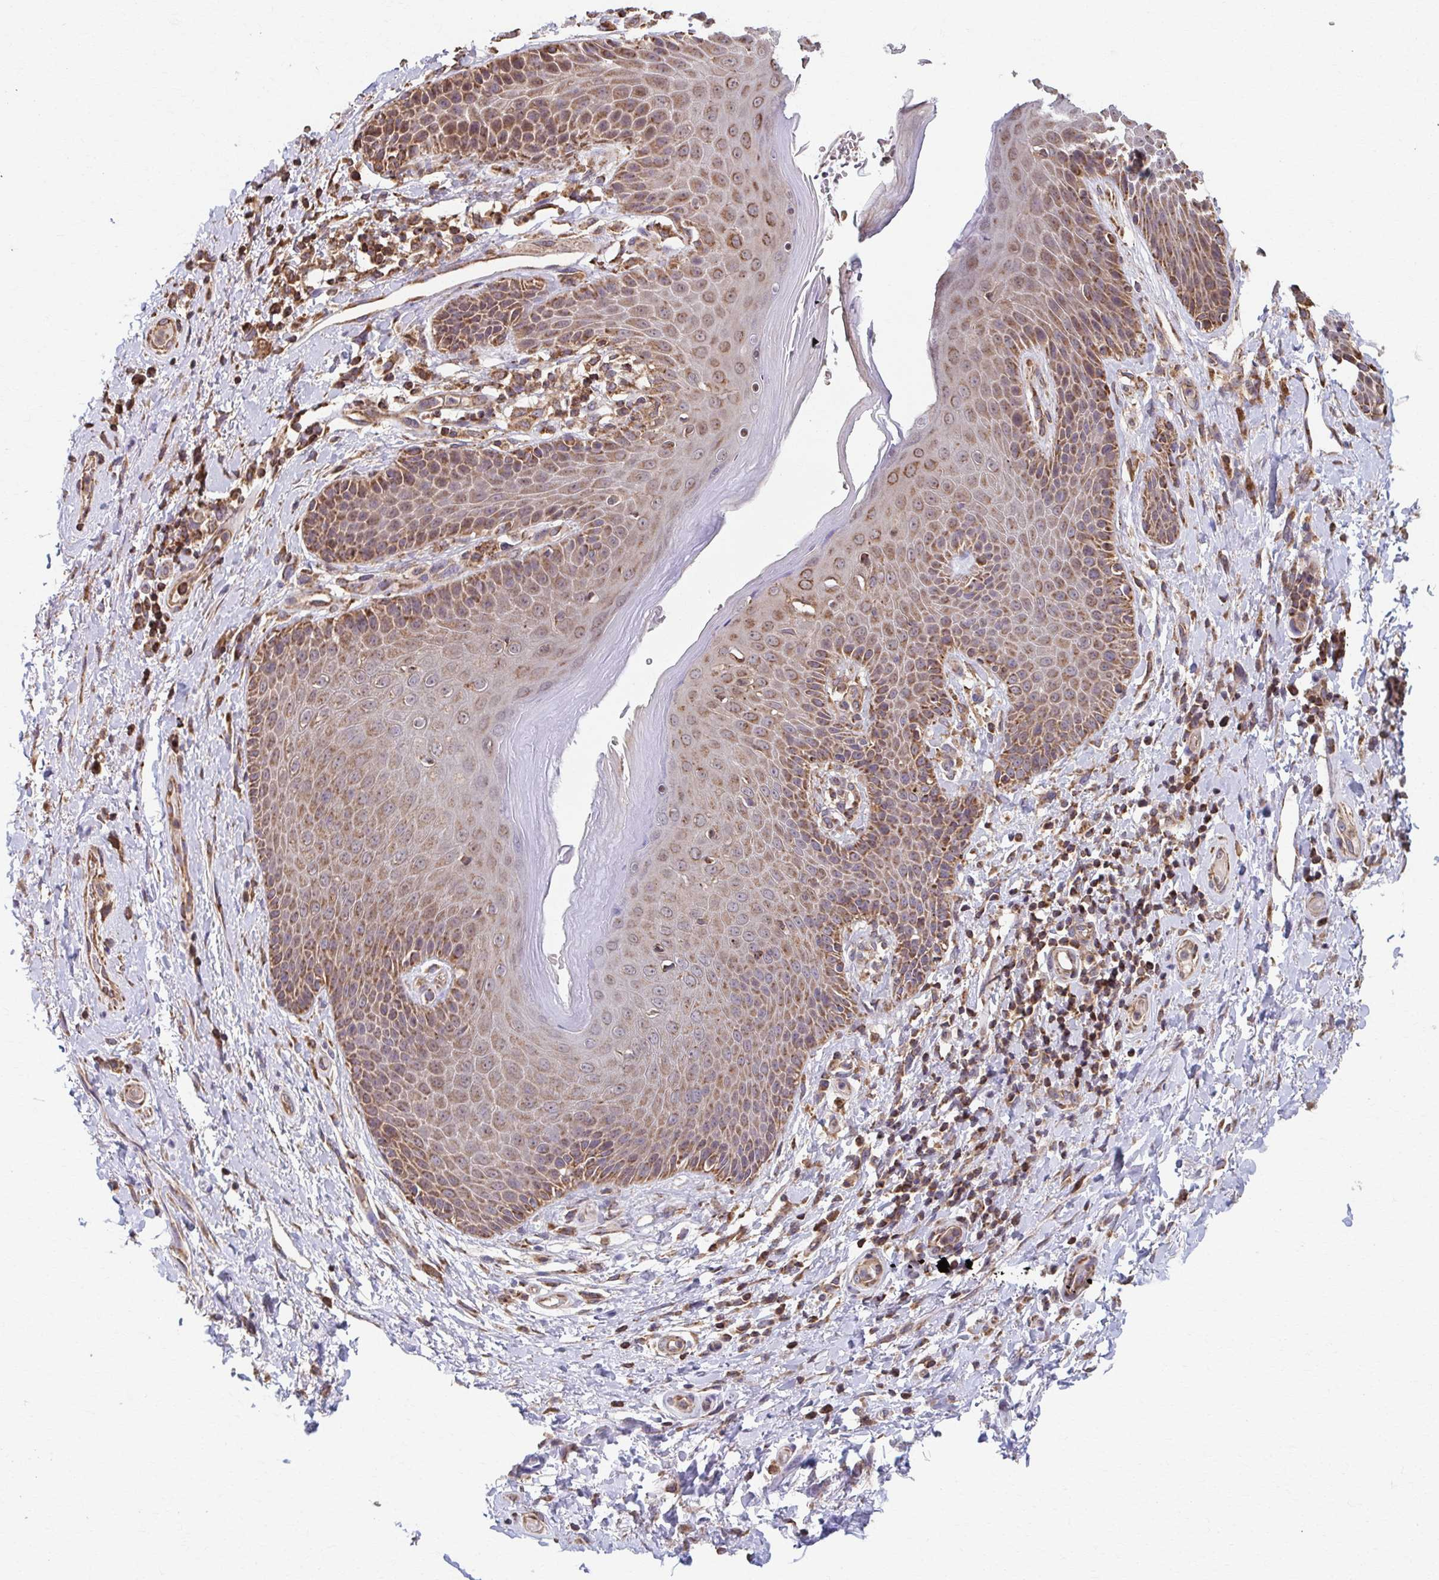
{"staining": {"intensity": "moderate", "quantity": ">75%", "location": "cytoplasmic/membranous"}, "tissue": "skin", "cell_type": "Epidermal cells", "image_type": "normal", "snomed": [{"axis": "morphology", "description": "Normal tissue, NOS"}, {"axis": "topography", "description": "Anal"}, {"axis": "topography", "description": "Peripheral nerve tissue"}], "caption": "A high-resolution image shows IHC staining of normal skin, which displays moderate cytoplasmic/membranous staining in approximately >75% of epidermal cells.", "gene": "KLHL34", "patient": {"sex": "male", "age": 51}}